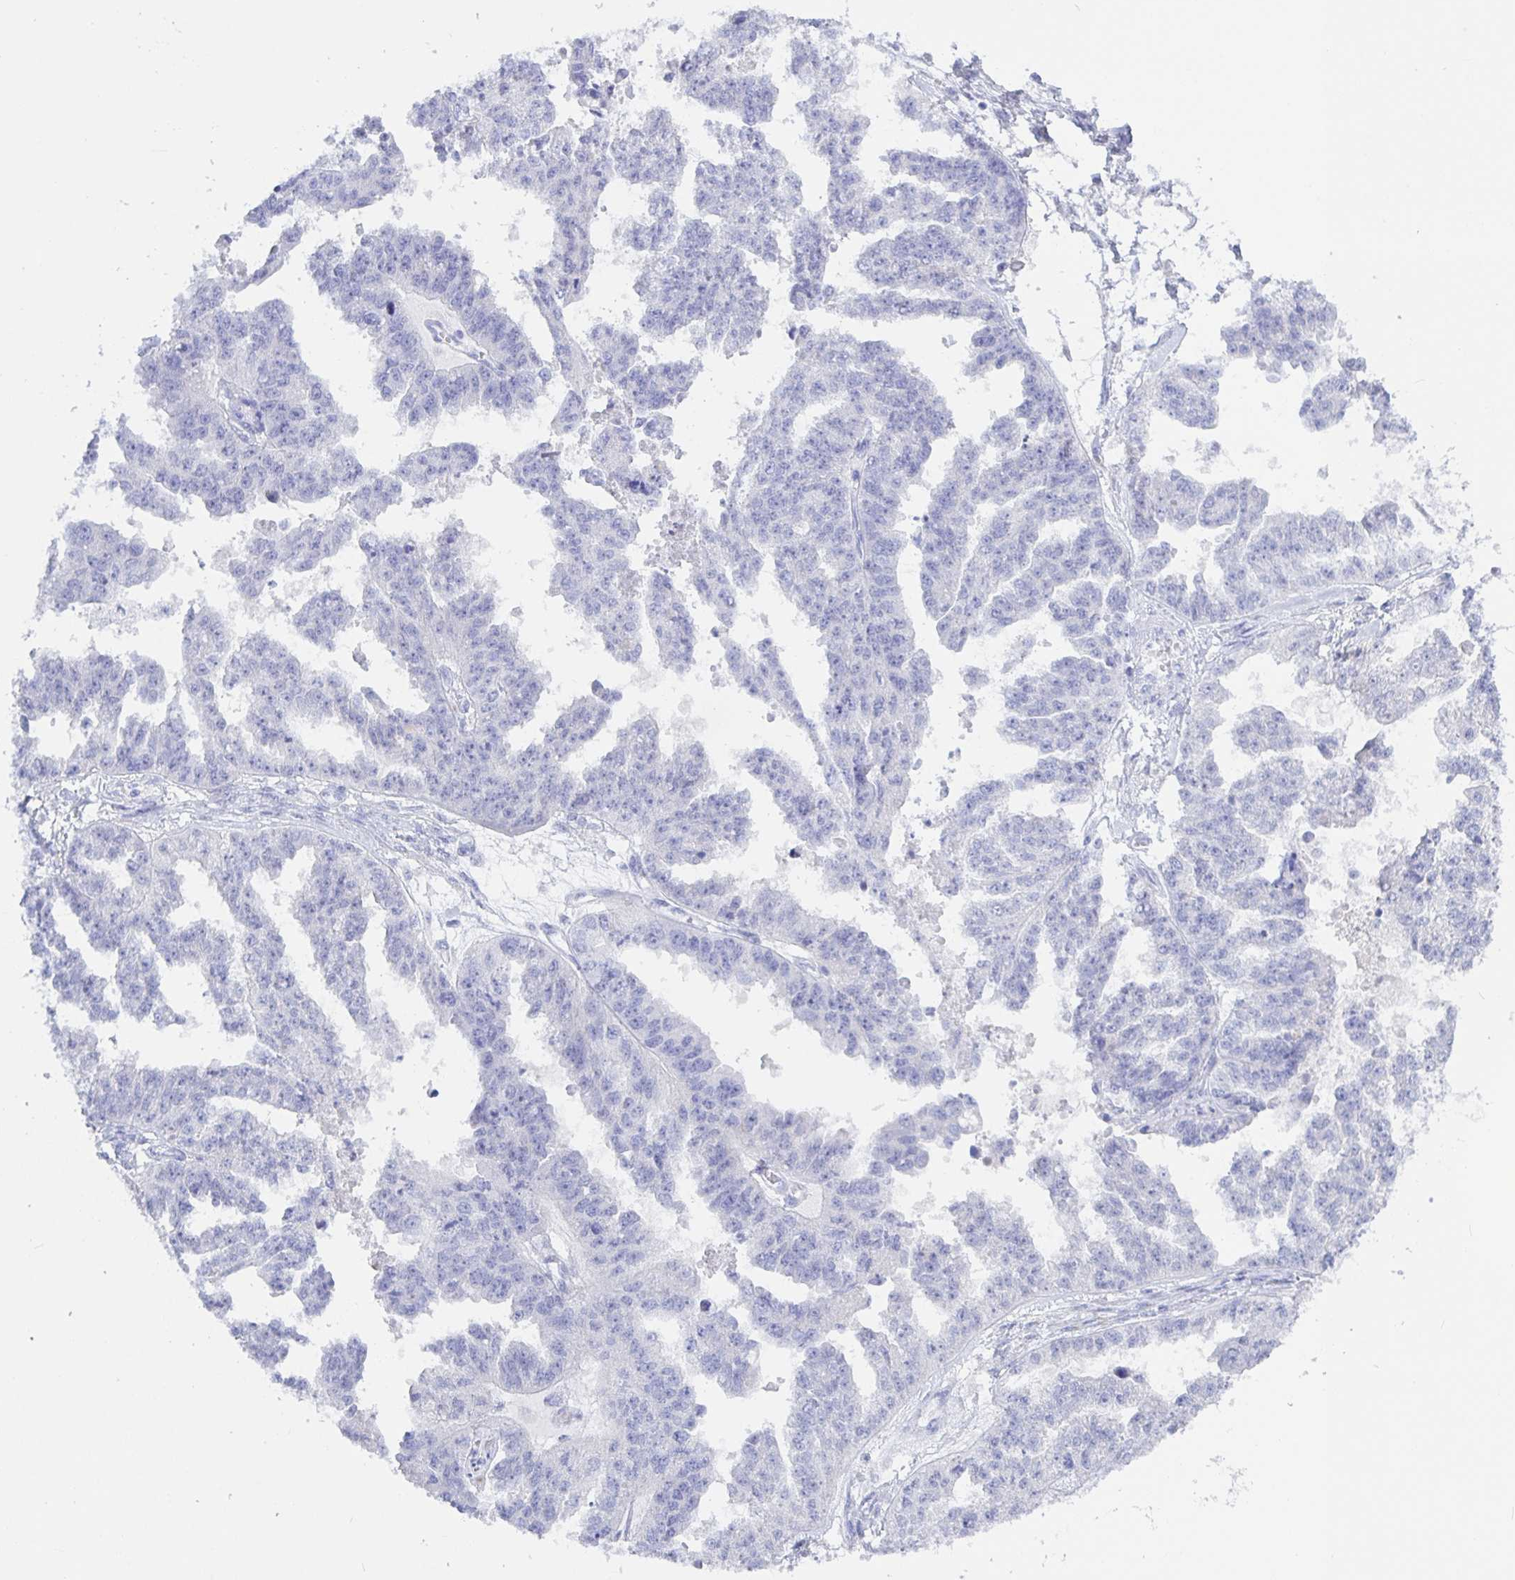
{"staining": {"intensity": "negative", "quantity": "none", "location": "none"}, "tissue": "ovarian cancer", "cell_type": "Tumor cells", "image_type": "cancer", "snomed": [{"axis": "morphology", "description": "Cystadenocarcinoma, serous, NOS"}, {"axis": "topography", "description": "Ovary"}], "caption": "Tumor cells are negative for brown protein staining in ovarian cancer (serous cystadenocarcinoma).", "gene": "KCNH6", "patient": {"sex": "female", "age": 58}}